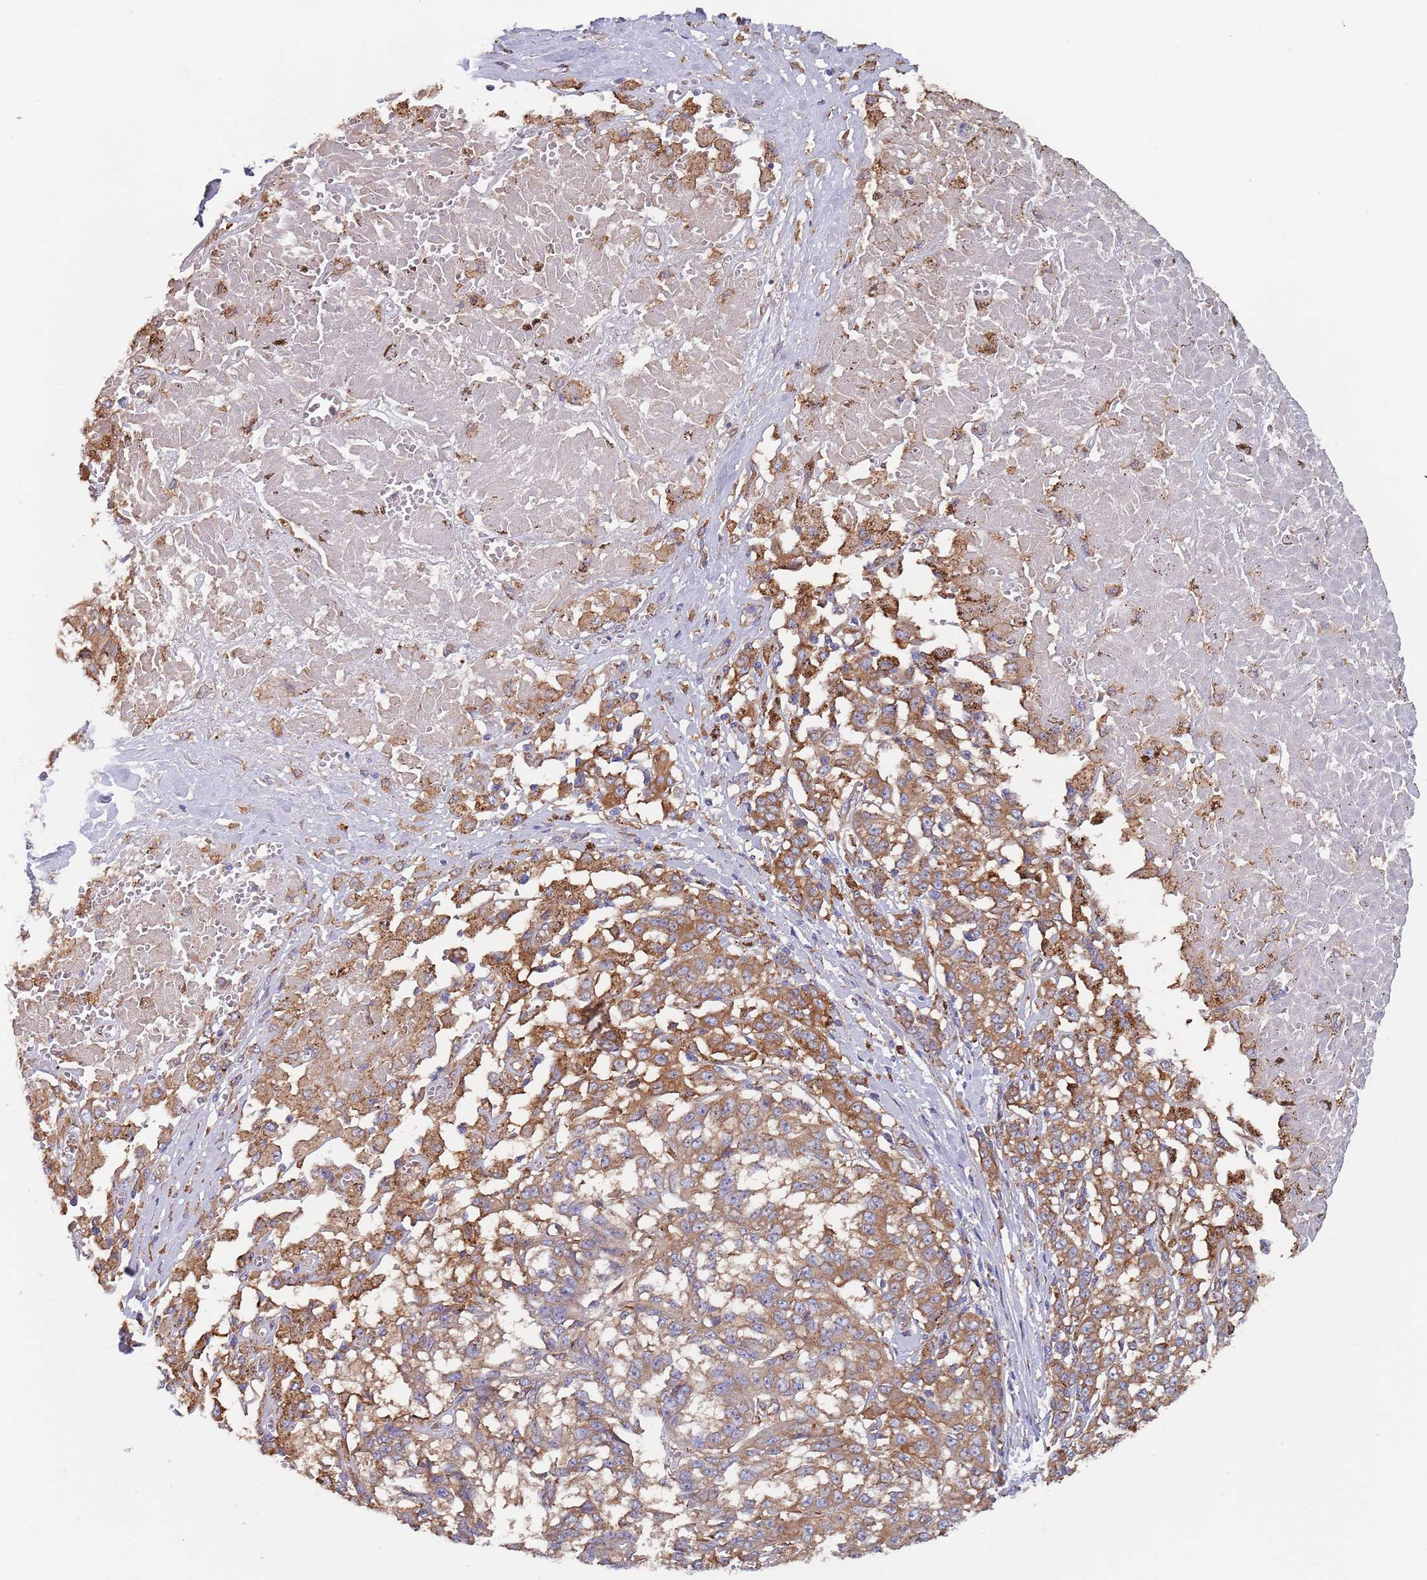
{"staining": {"intensity": "moderate", "quantity": ">75%", "location": "cytoplasmic/membranous"}, "tissue": "melanoma", "cell_type": "Tumor cells", "image_type": "cancer", "snomed": [{"axis": "morphology", "description": "Malignant melanoma, NOS"}, {"axis": "topography", "description": "Skin"}], "caption": "Immunohistochemistry (IHC) of human malignant melanoma displays medium levels of moderate cytoplasmic/membranous expression in about >75% of tumor cells.", "gene": "DCUN1D3", "patient": {"sex": "female", "age": 72}}